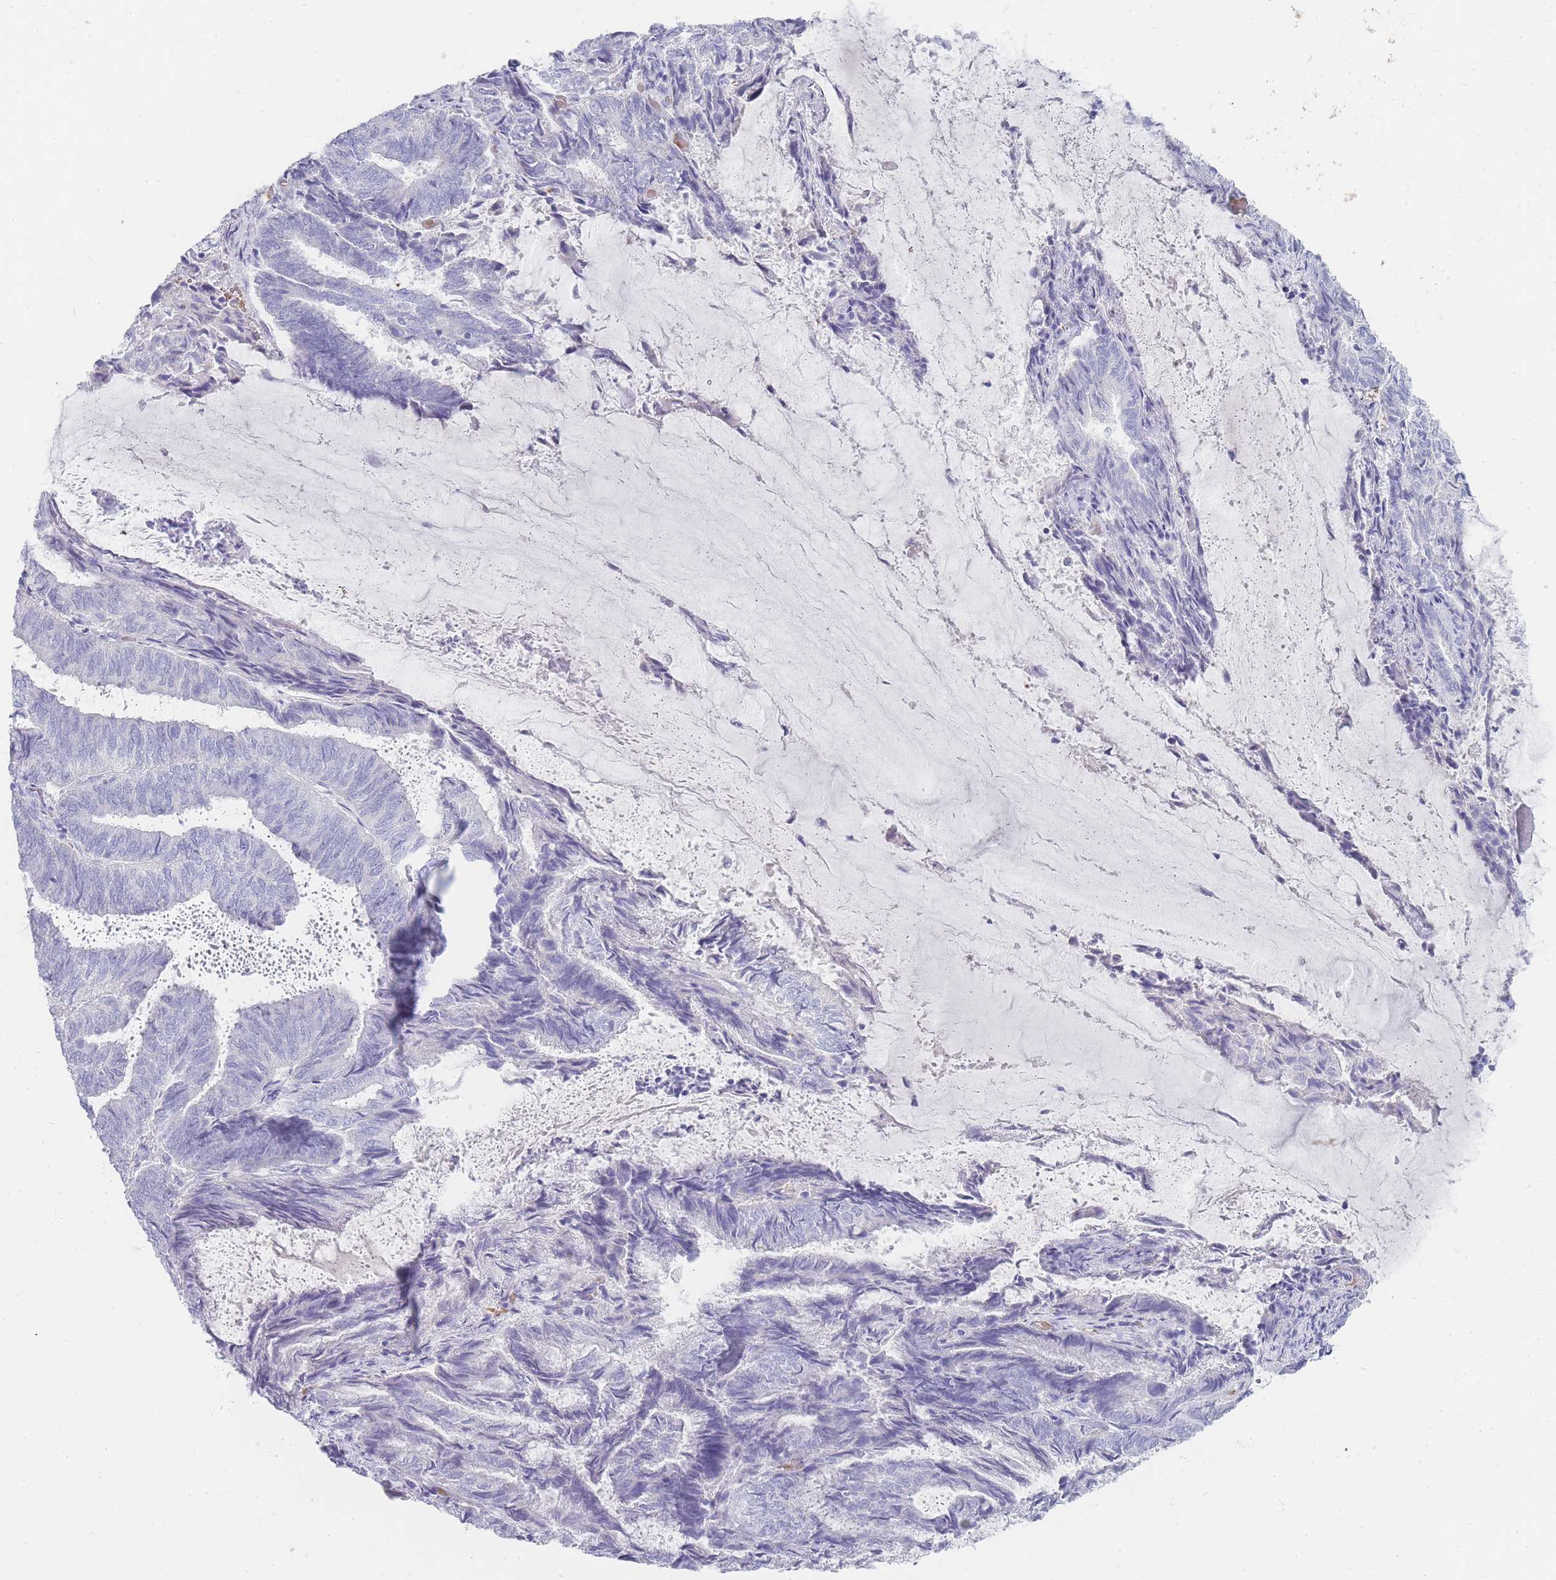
{"staining": {"intensity": "negative", "quantity": "none", "location": "none"}, "tissue": "endometrial cancer", "cell_type": "Tumor cells", "image_type": "cancer", "snomed": [{"axis": "morphology", "description": "Adenocarcinoma, NOS"}, {"axis": "topography", "description": "Endometrium"}], "caption": "Tumor cells show no significant staining in endometrial cancer (adenocarcinoma).", "gene": "HBG2", "patient": {"sex": "female", "age": 80}}